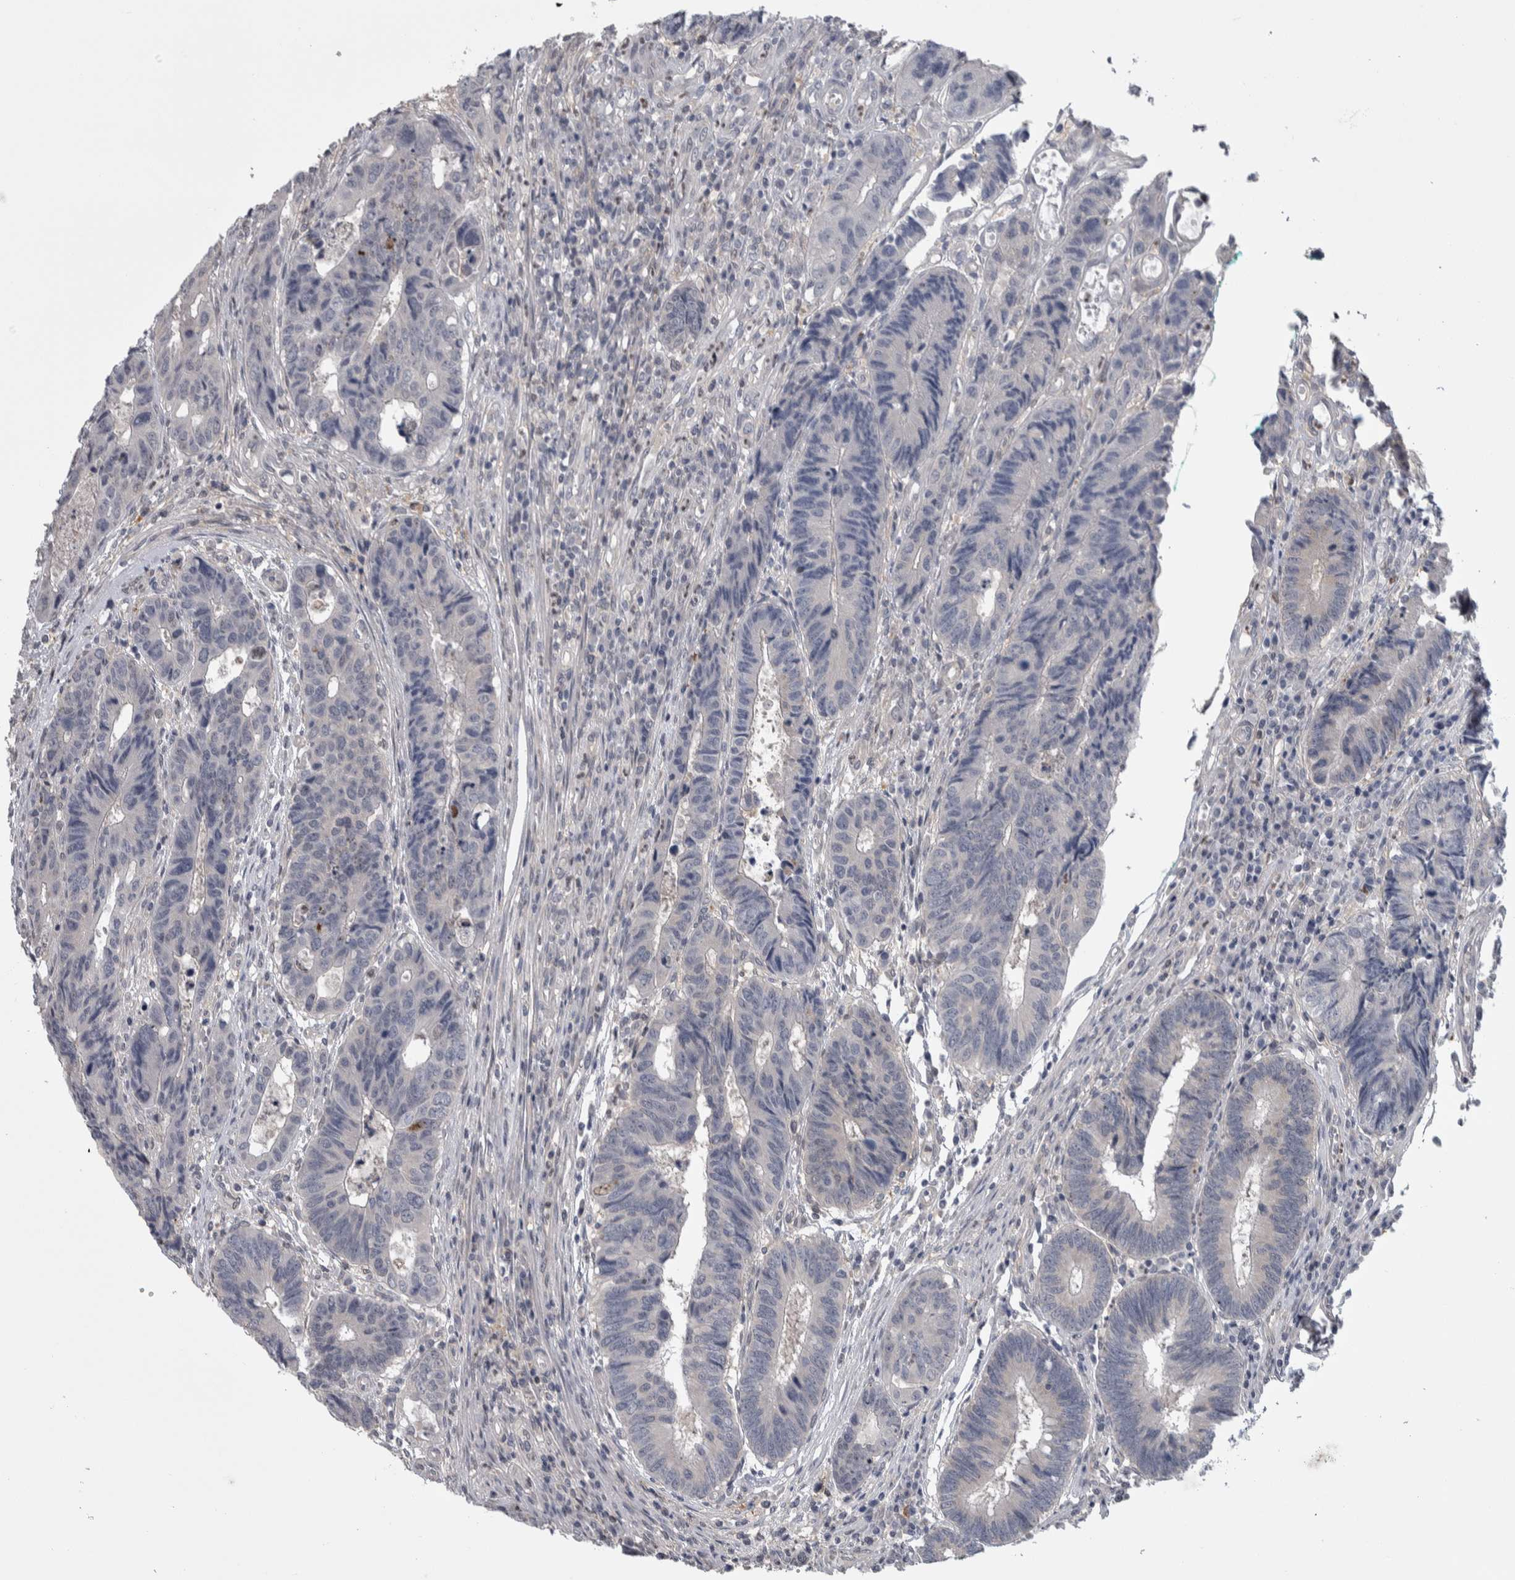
{"staining": {"intensity": "negative", "quantity": "none", "location": "none"}, "tissue": "colorectal cancer", "cell_type": "Tumor cells", "image_type": "cancer", "snomed": [{"axis": "morphology", "description": "Adenocarcinoma, NOS"}, {"axis": "topography", "description": "Rectum"}], "caption": "Immunohistochemistry of colorectal cancer (adenocarcinoma) reveals no positivity in tumor cells. (Immunohistochemistry, brightfield microscopy, high magnification).", "gene": "TAX1BP1", "patient": {"sex": "male", "age": 84}}